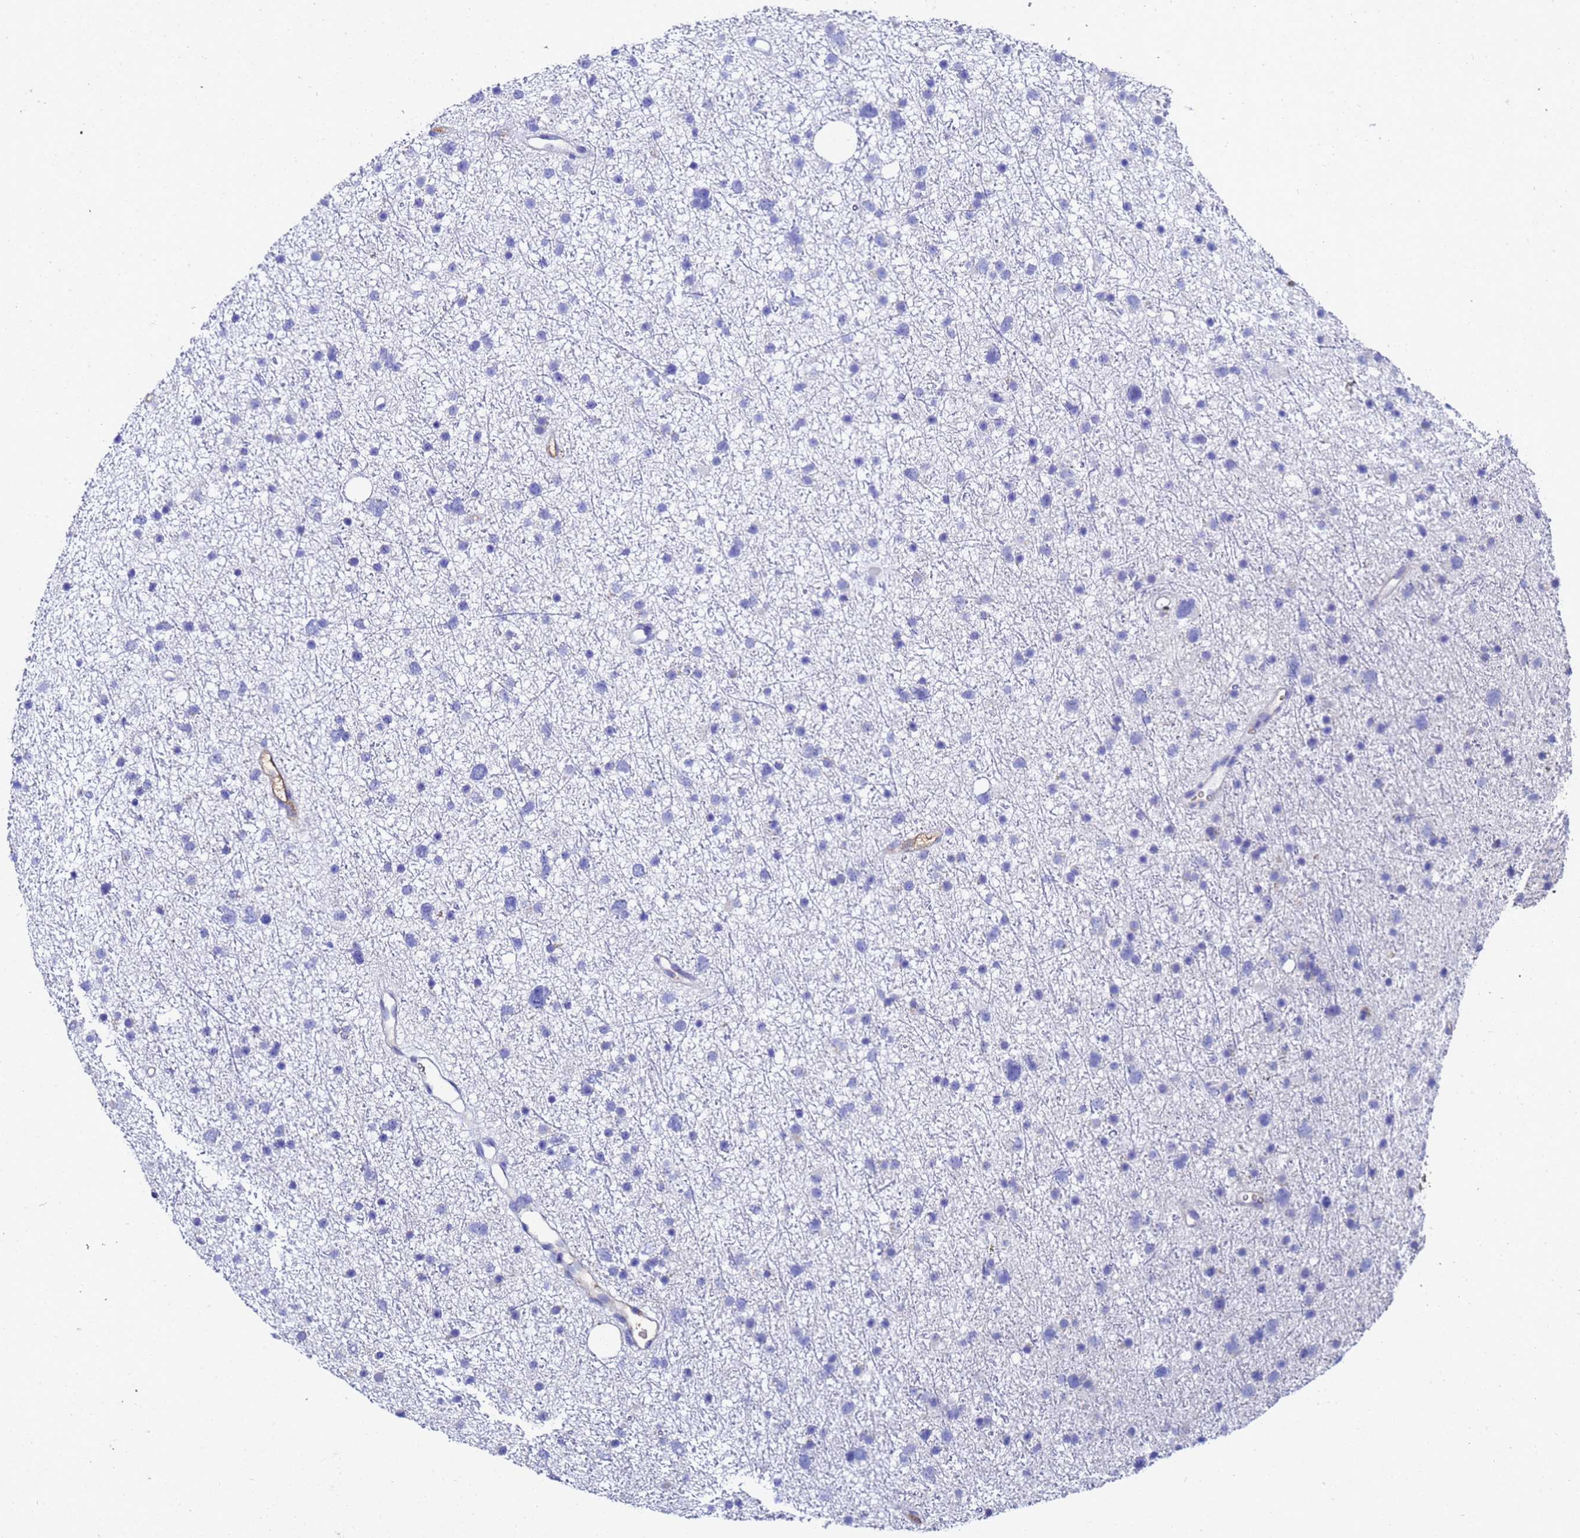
{"staining": {"intensity": "negative", "quantity": "none", "location": "none"}, "tissue": "glioma", "cell_type": "Tumor cells", "image_type": "cancer", "snomed": [{"axis": "morphology", "description": "Glioma, malignant, Low grade"}, {"axis": "topography", "description": "Cerebral cortex"}], "caption": "This is an immunohistochemistry (IHC) image of malignant glioma (low-grade). There is no staining in tumor cells.", "gene": "ADIPOQ", "patient": {"sex": "female", "age": 39}}